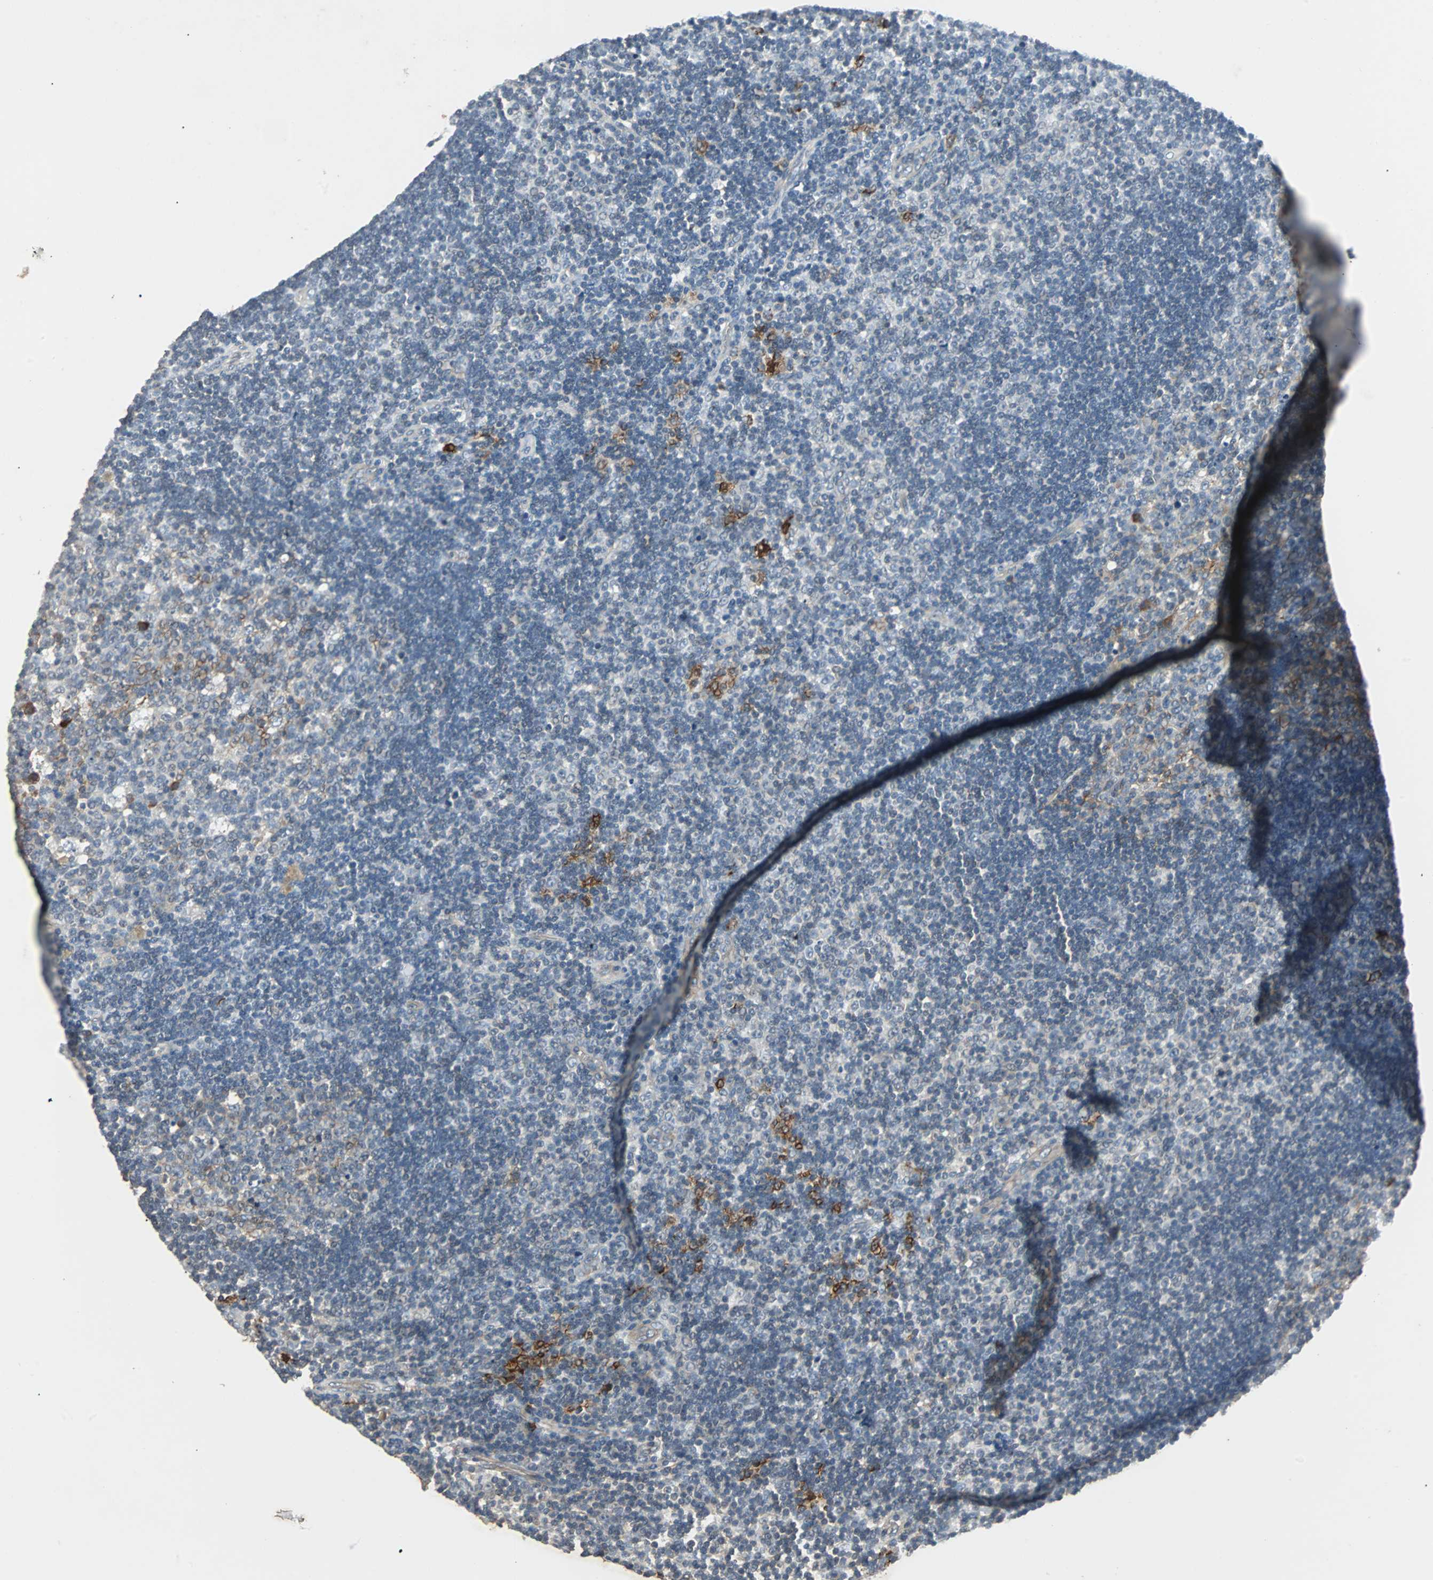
{"staining": {"intensity": "moderate", "quantity": "<25%", "location": "cytoplasmic/membranous"}, "tissue": "lymph node", "cell_type": "Germinal center cells", "image_type": "normal", "snomed": [{"axis": "morphology", "description": "Normal tissue, NOS"}, {"axis": "topography", "description": "Lymph node"}, {"axis": "topography", "description": "Salivary gland"}], "caption": "IHC (DAB) staining of normal human lymph node shows moderate cytoplasmic/membranous protein positivity in approximately <25% of germinal center cells. The staining was performed using DAB to visualize the protein expression in brown, while the nuclei were stained in blue with hematoxylin (Magnification: 20x).", "gene": "CMC2", "patient": {"sex": "male", "age": 8}}